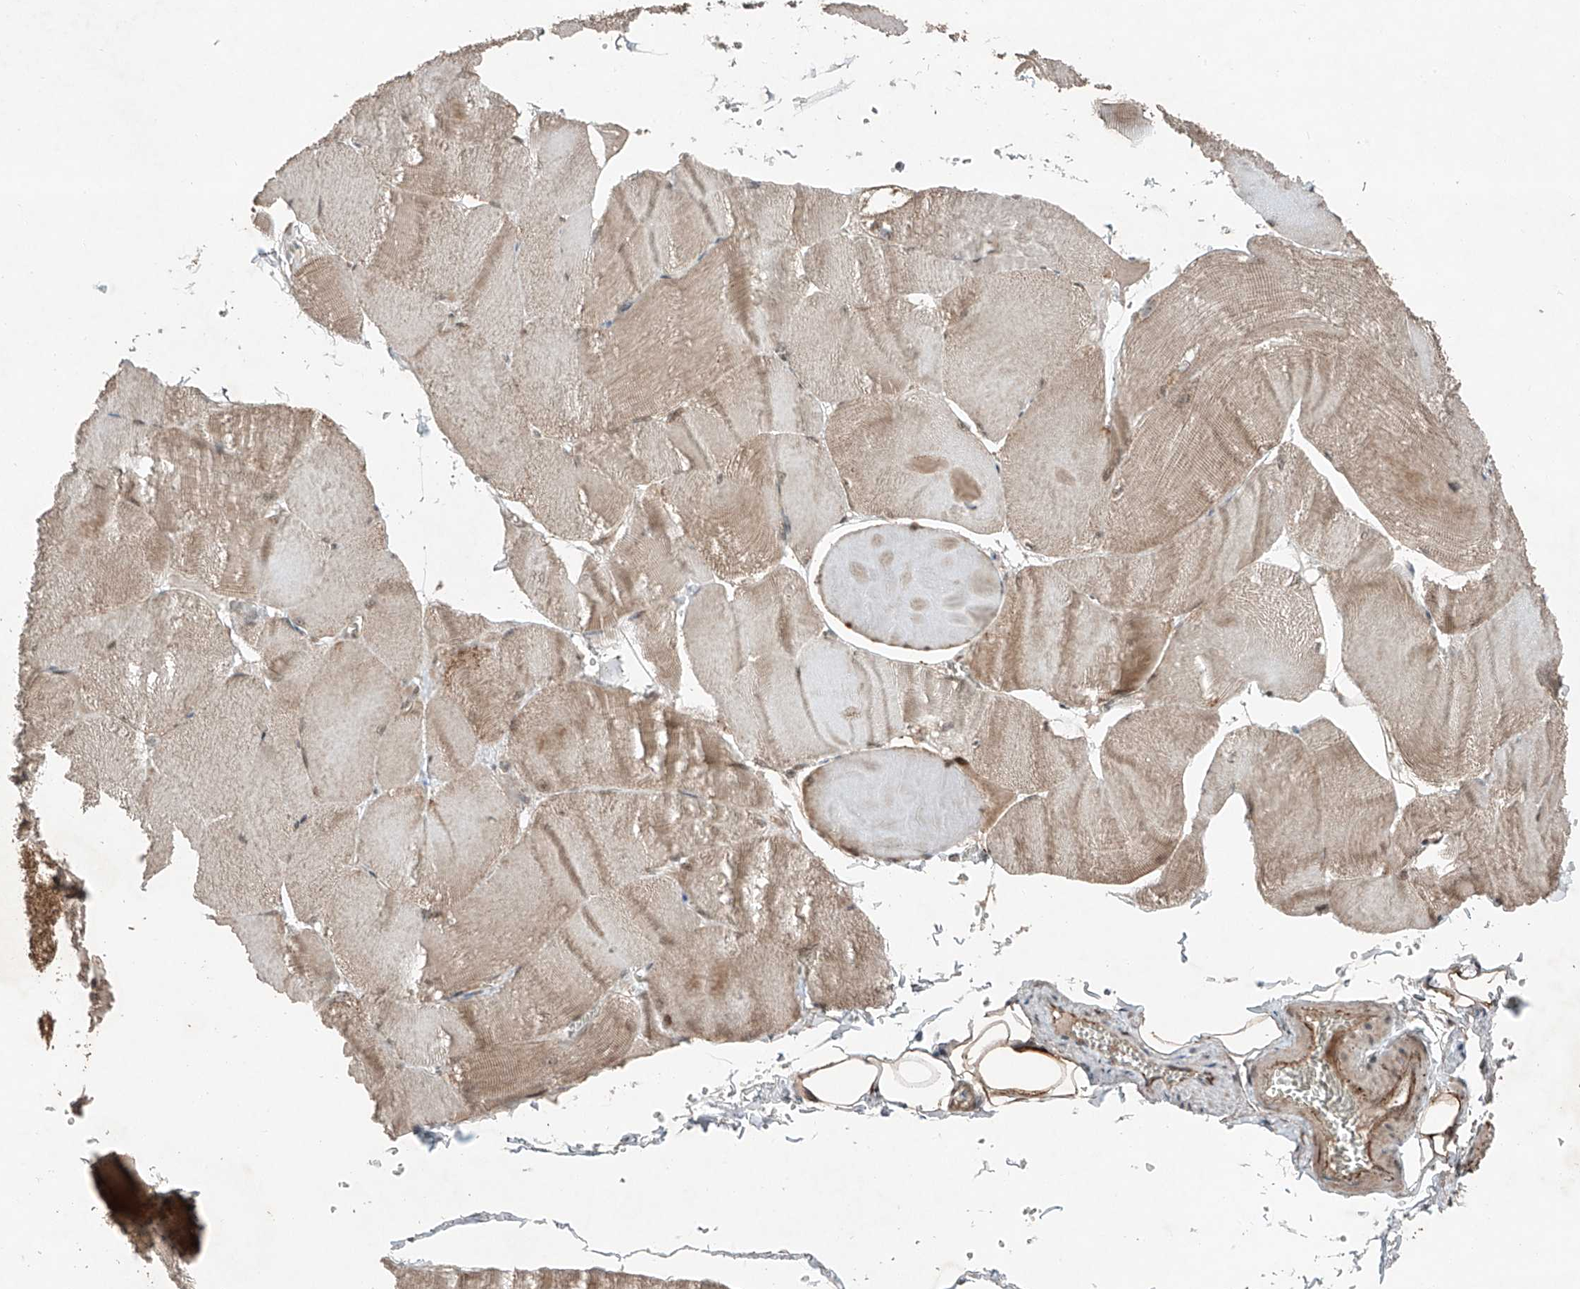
{"staining": {"intensity": "moderate", "quantity": "25%-75%", "location": "cytoplasmic/membranous"}, "tissue": "skeletal muscle", "cell_type": "Myocytes", "image_type": "normal", "snomed": [{"axis": "morphology", "description": "Normal tissue, NOS"}, {"axis": "morphology", "description": "Basal cell carcinoma"}, {"axis": "topography", "description": "Skeletal muscle"}], "caption": "An image of human skeletal muscle stained for a protein reveals moderate cytoplasmic/membranous brown staining in myocytes.", "gene": "ZNF620", "patient": {"sex": "female", "age": 64}}